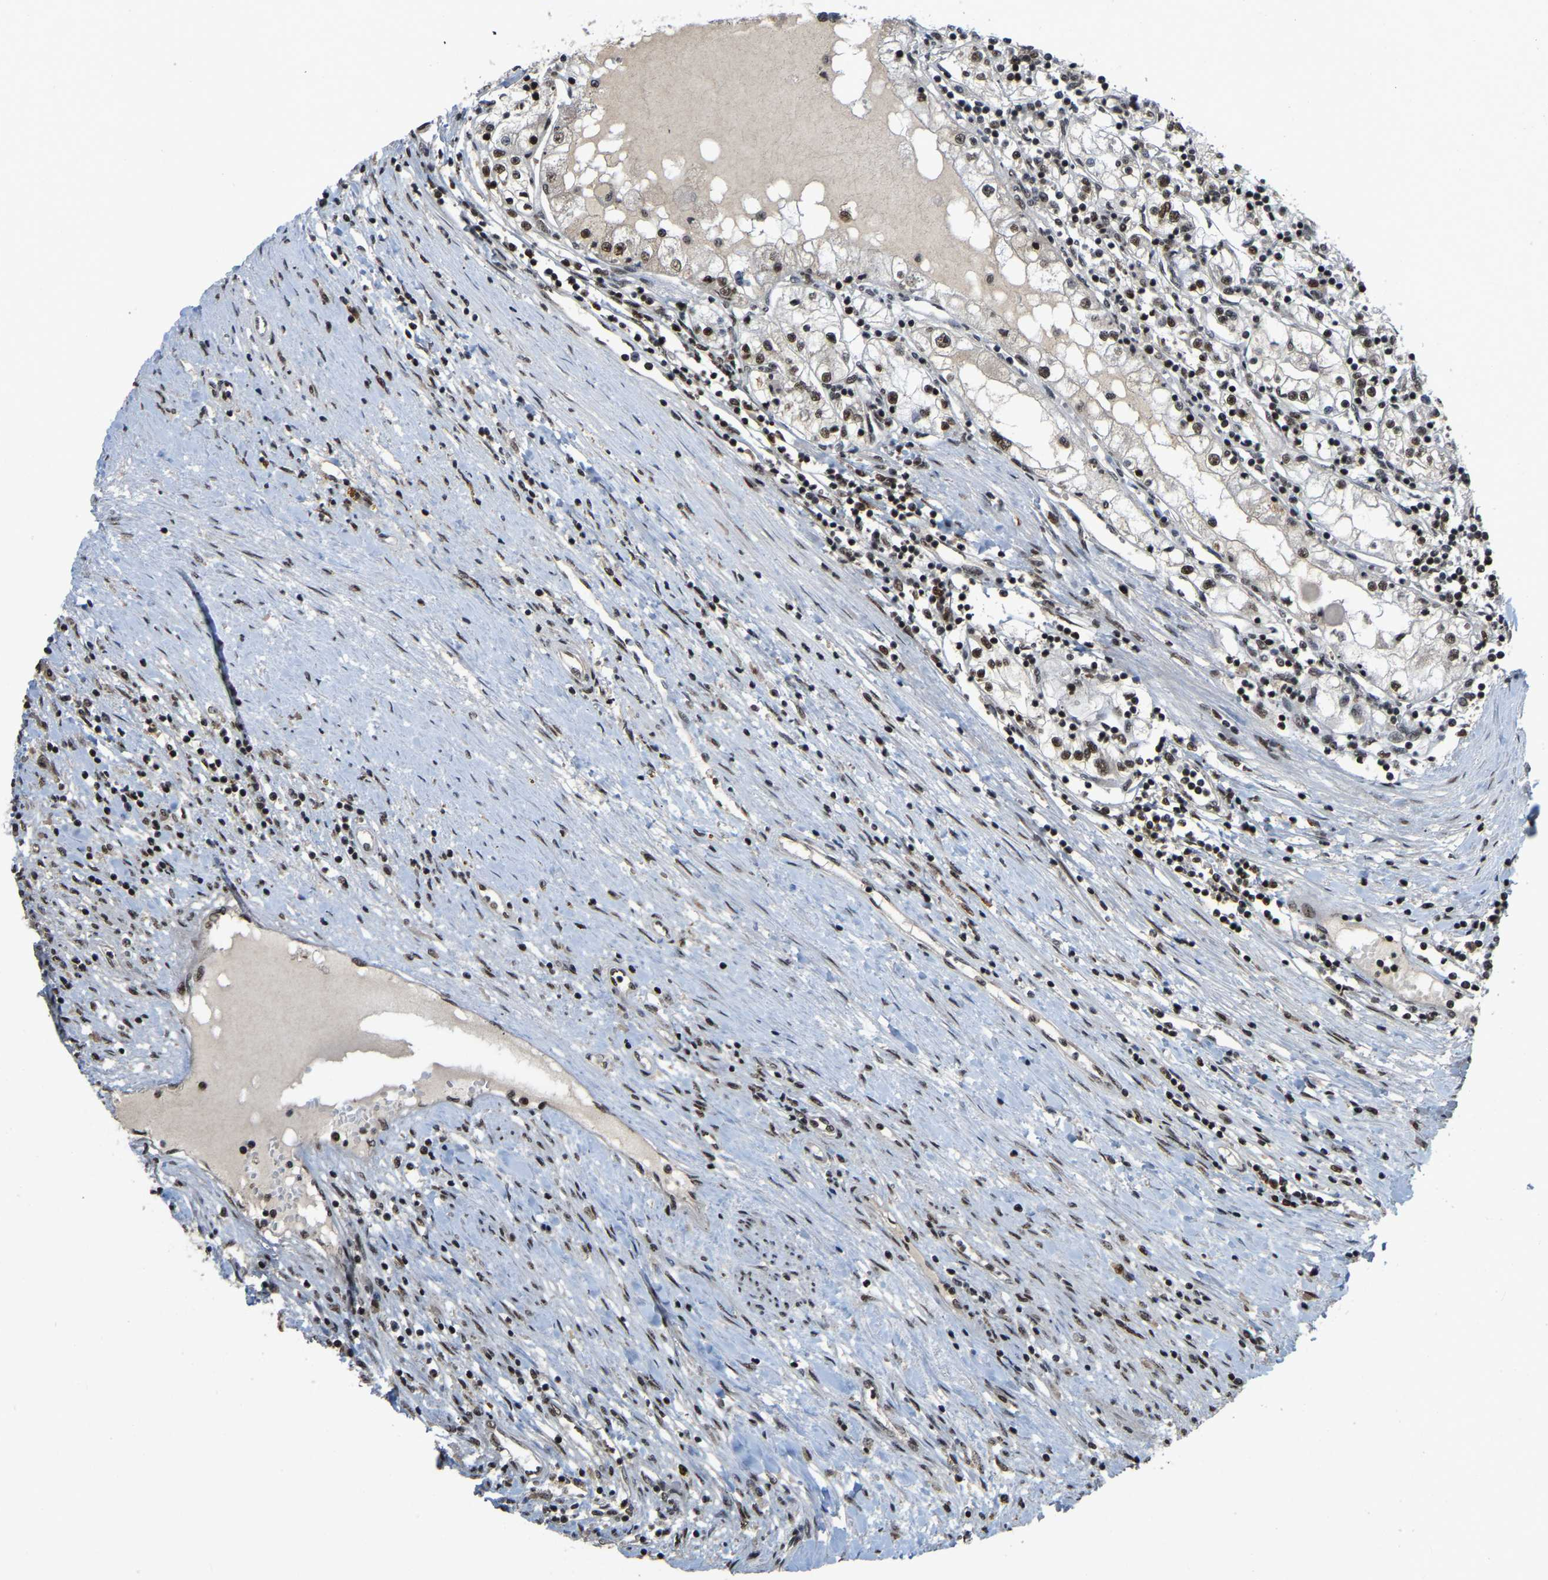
{"staining": {"intensity": "moderate", "quantity": ">75%", "location": "nuclear"}, "tissue": "renal cancer", "cell_type": "Tumor cells", "image_type": "cancer", "snomed": [{"axis": "morphology", "description": "Adenocarcinoma, NOS"}, {"axis": "topography", "description": "Kidney"}], "caption": "Renal adenocarcinoma stained with a protein marker displays moderate staining in tumor cells.", "gene": "TBL1XR1", "patient": {"sex": "male", "age": 68}}